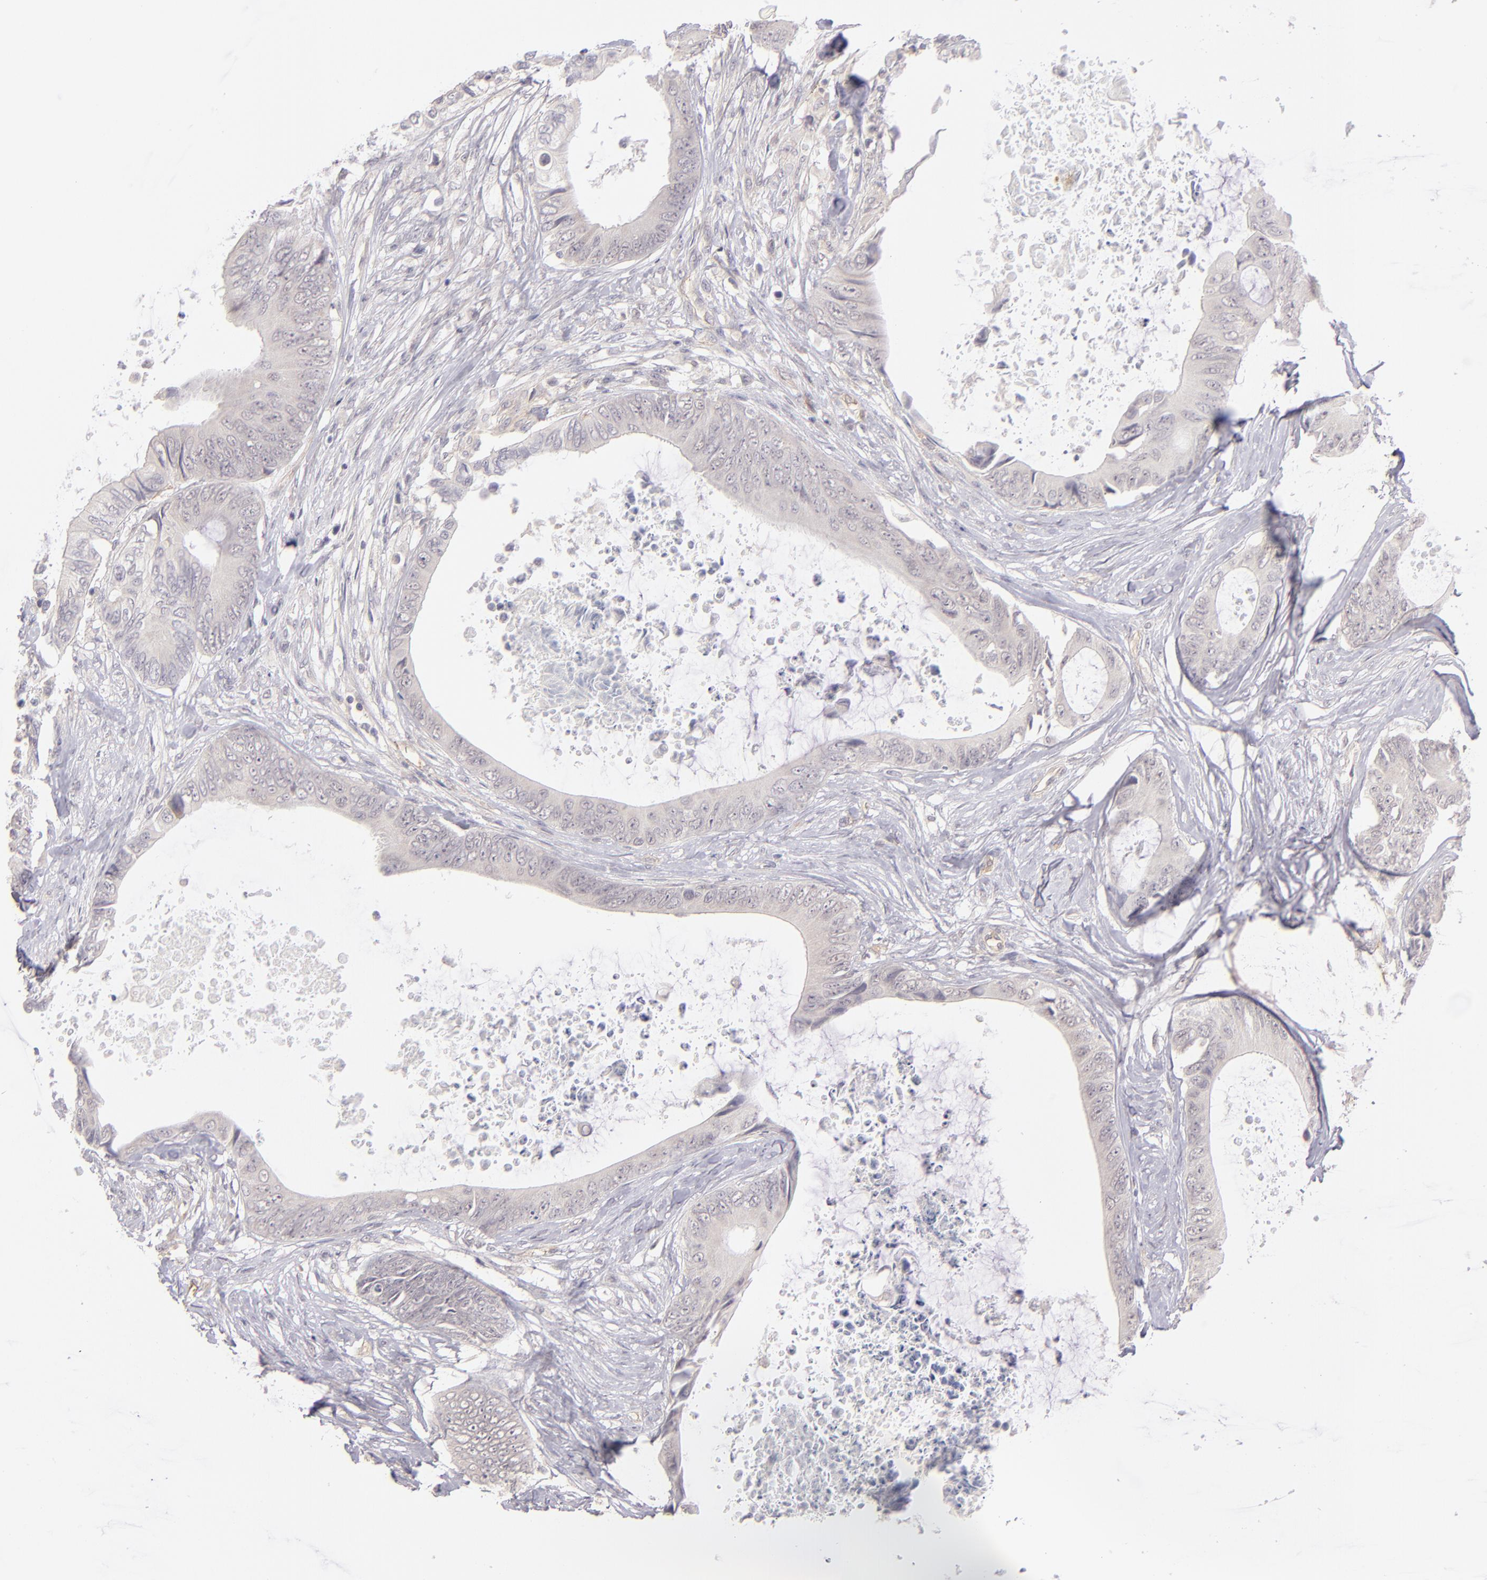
{"staining": {"intensity": "negative", "quantity": "none", "location": "none"}, "tissue": "colorectal cancer", "cell_type": "Tumor cells", "image_type": "cancer", "snomed": [{"axis": "morphology", "description": "Normal tissue, NOS"}, {"axis": "morphology", "description": "Adenocarcinoma, NOS"}, {"axis": "topography", "description": "Rectum"}, {"axis": "topography", "description": "Peripheral nerve tissue"}], "caption": "Immunohistochemistry image of colorectal cancer stained for a protein (brown), which shows no expression in tumor cells.", "gene": "THBD", "patient": {"sex": "female", "age": 77}}